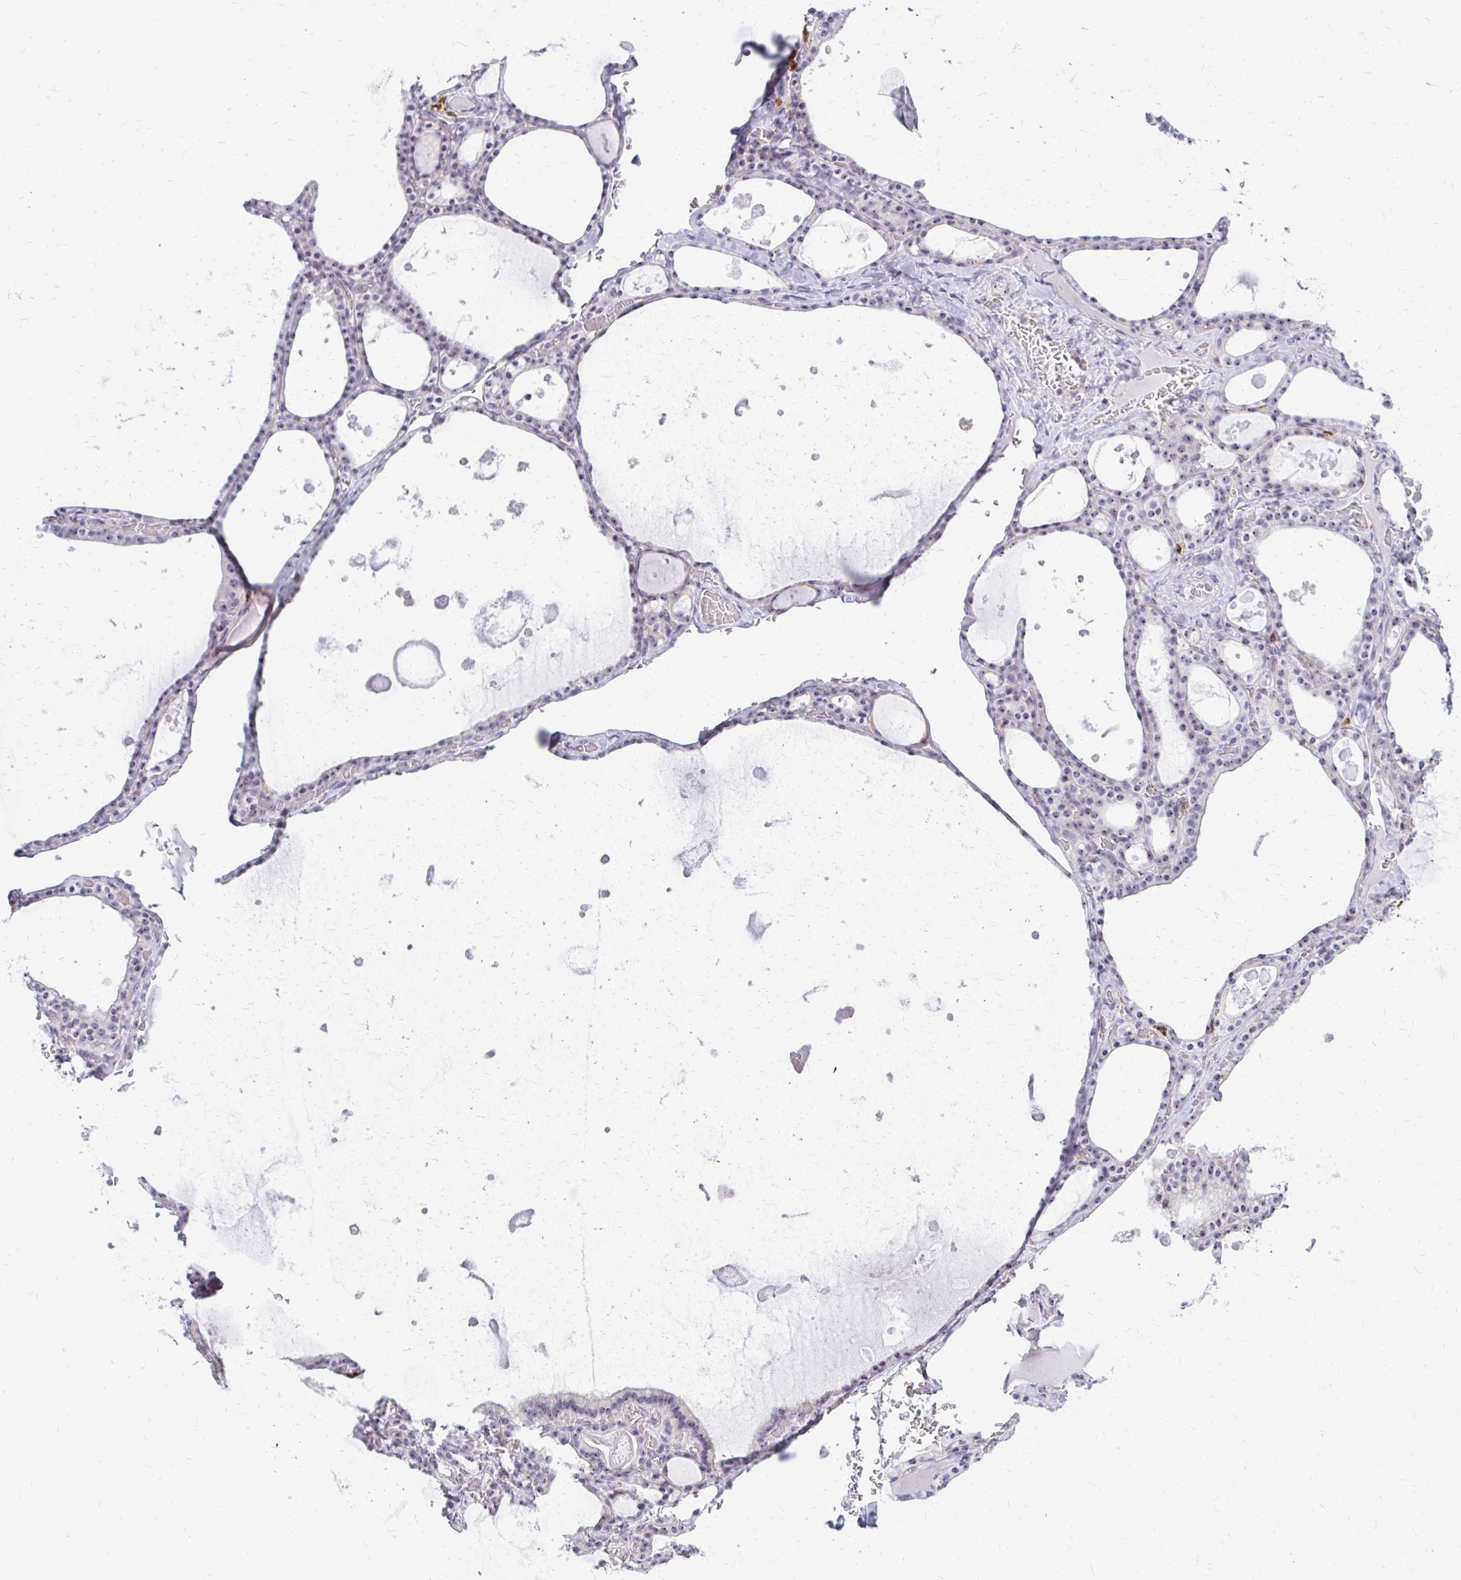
{"staining": {"intensity": "weak", "quantity": "<25%", "location": "nuclear"}, "tissue": "thyroid gland", "cell_type": "Glandular cells", "image_type": "normal", "snomed": [{"axis": "morphology", "description": "Normal tissue, NOS"}, {"axis": "topography", "description": "Thyroid gland"}], "caption": "Histopathology image shows no significant protein staining in glandular cells of normal thyroid gland. (DAB (3,3'-diaminobenzidine) immunohistochemistry (IHC) visualized using brightfield microscopy, high magnification).", "gene": "FAM9A", "patient": {"sex": "male", "age": 56}}